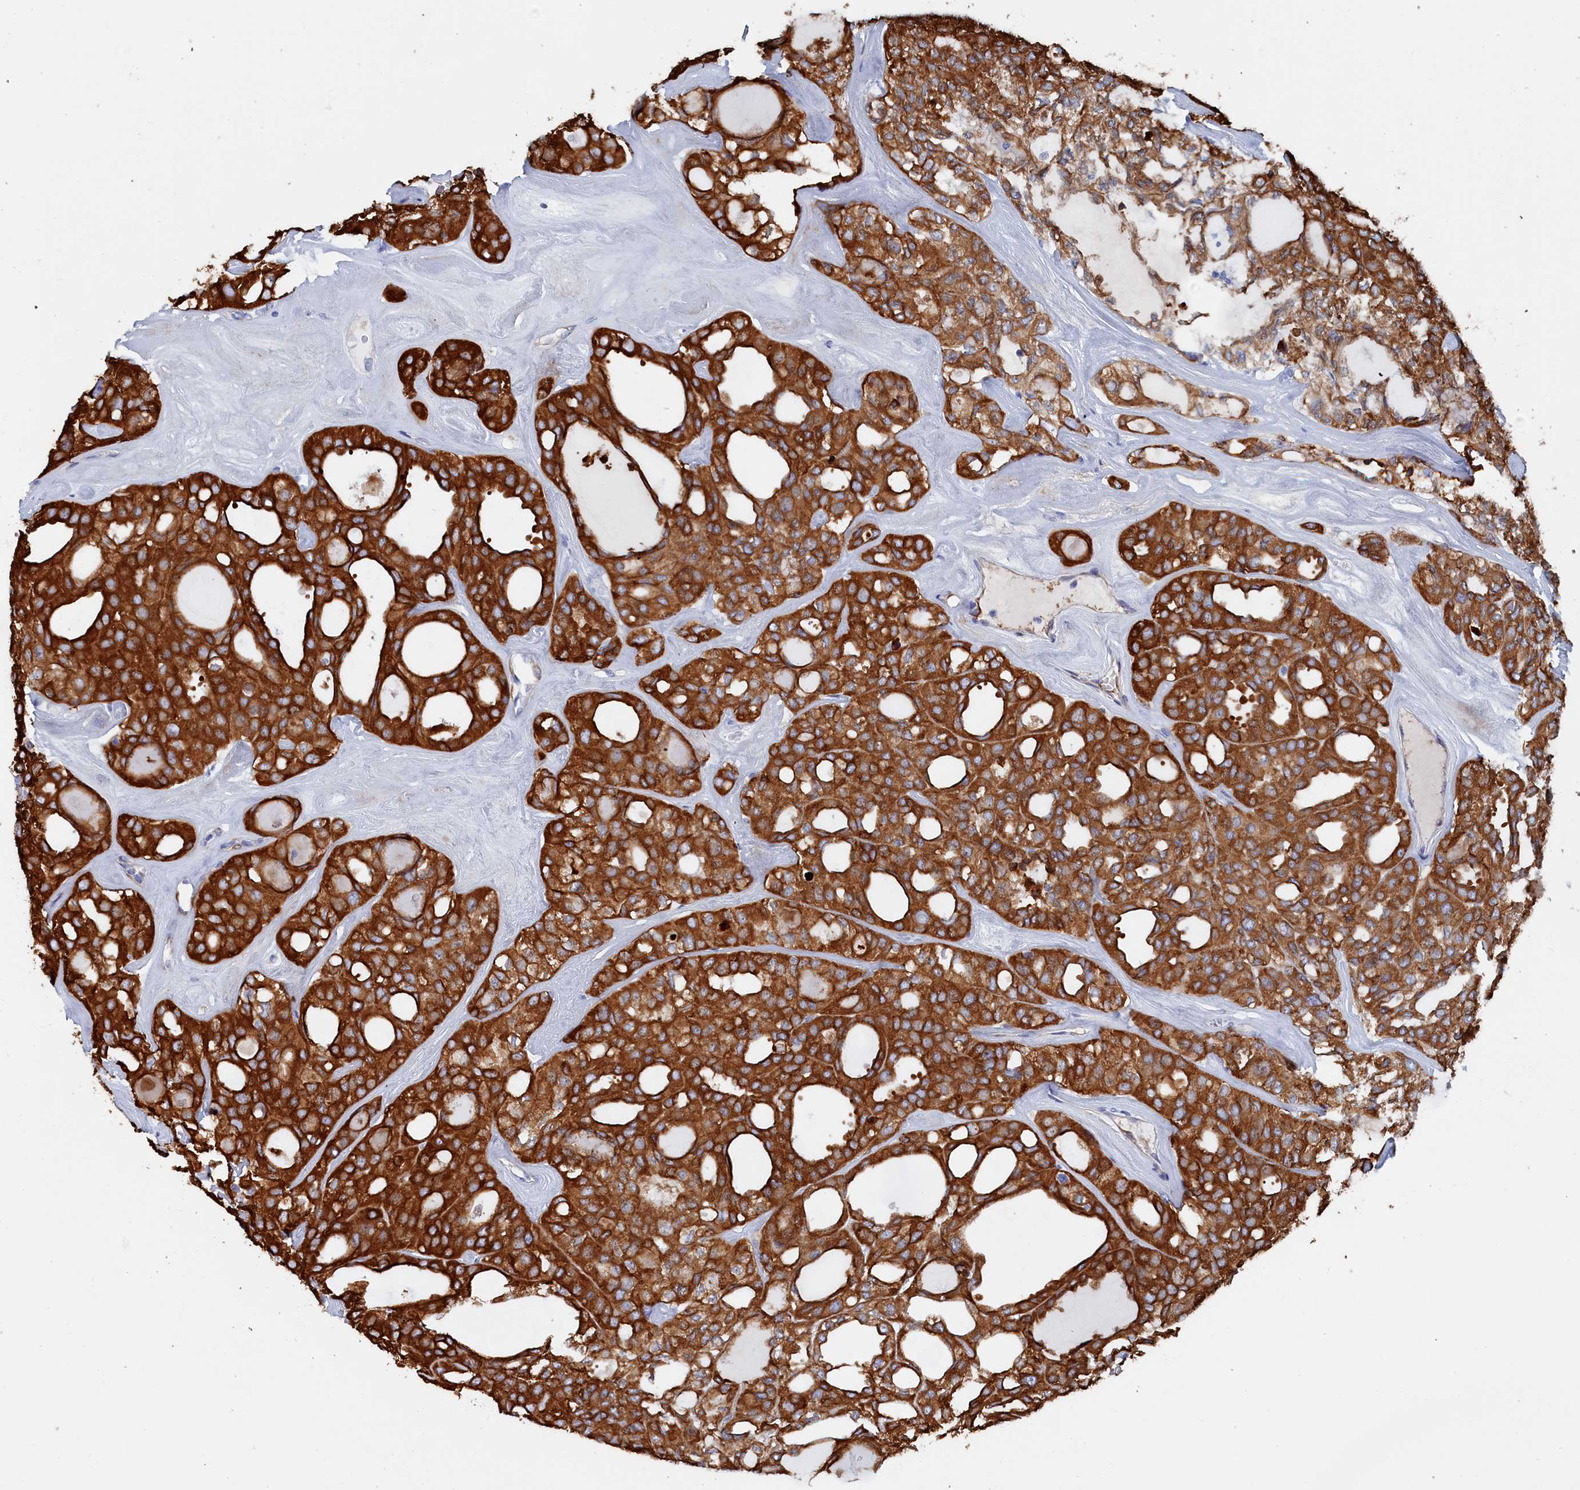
{"staining": {"intensity": "strong", "quantity": ">75%", "location": "cytoplasmic/membranous"}, "tissue": "thyroid cancer", "cell_type": "Tumor cells", "image_type": "cancer", "snomed": [{"axis": "morphology", "description": "Follicular adenoma carcinoma, NOS"}, {"axis": "topography", "description": "Thyroid gland"}], "caption": "Tumor cells demonstrate high levels of strong cytoplasmic/membranous staining in about >75% of cells in human thyroid cancer. (IHC, brightfield microscopy, high magnification).", "gene": "COG7", "patient": {"sex": "male", "age": 75}}